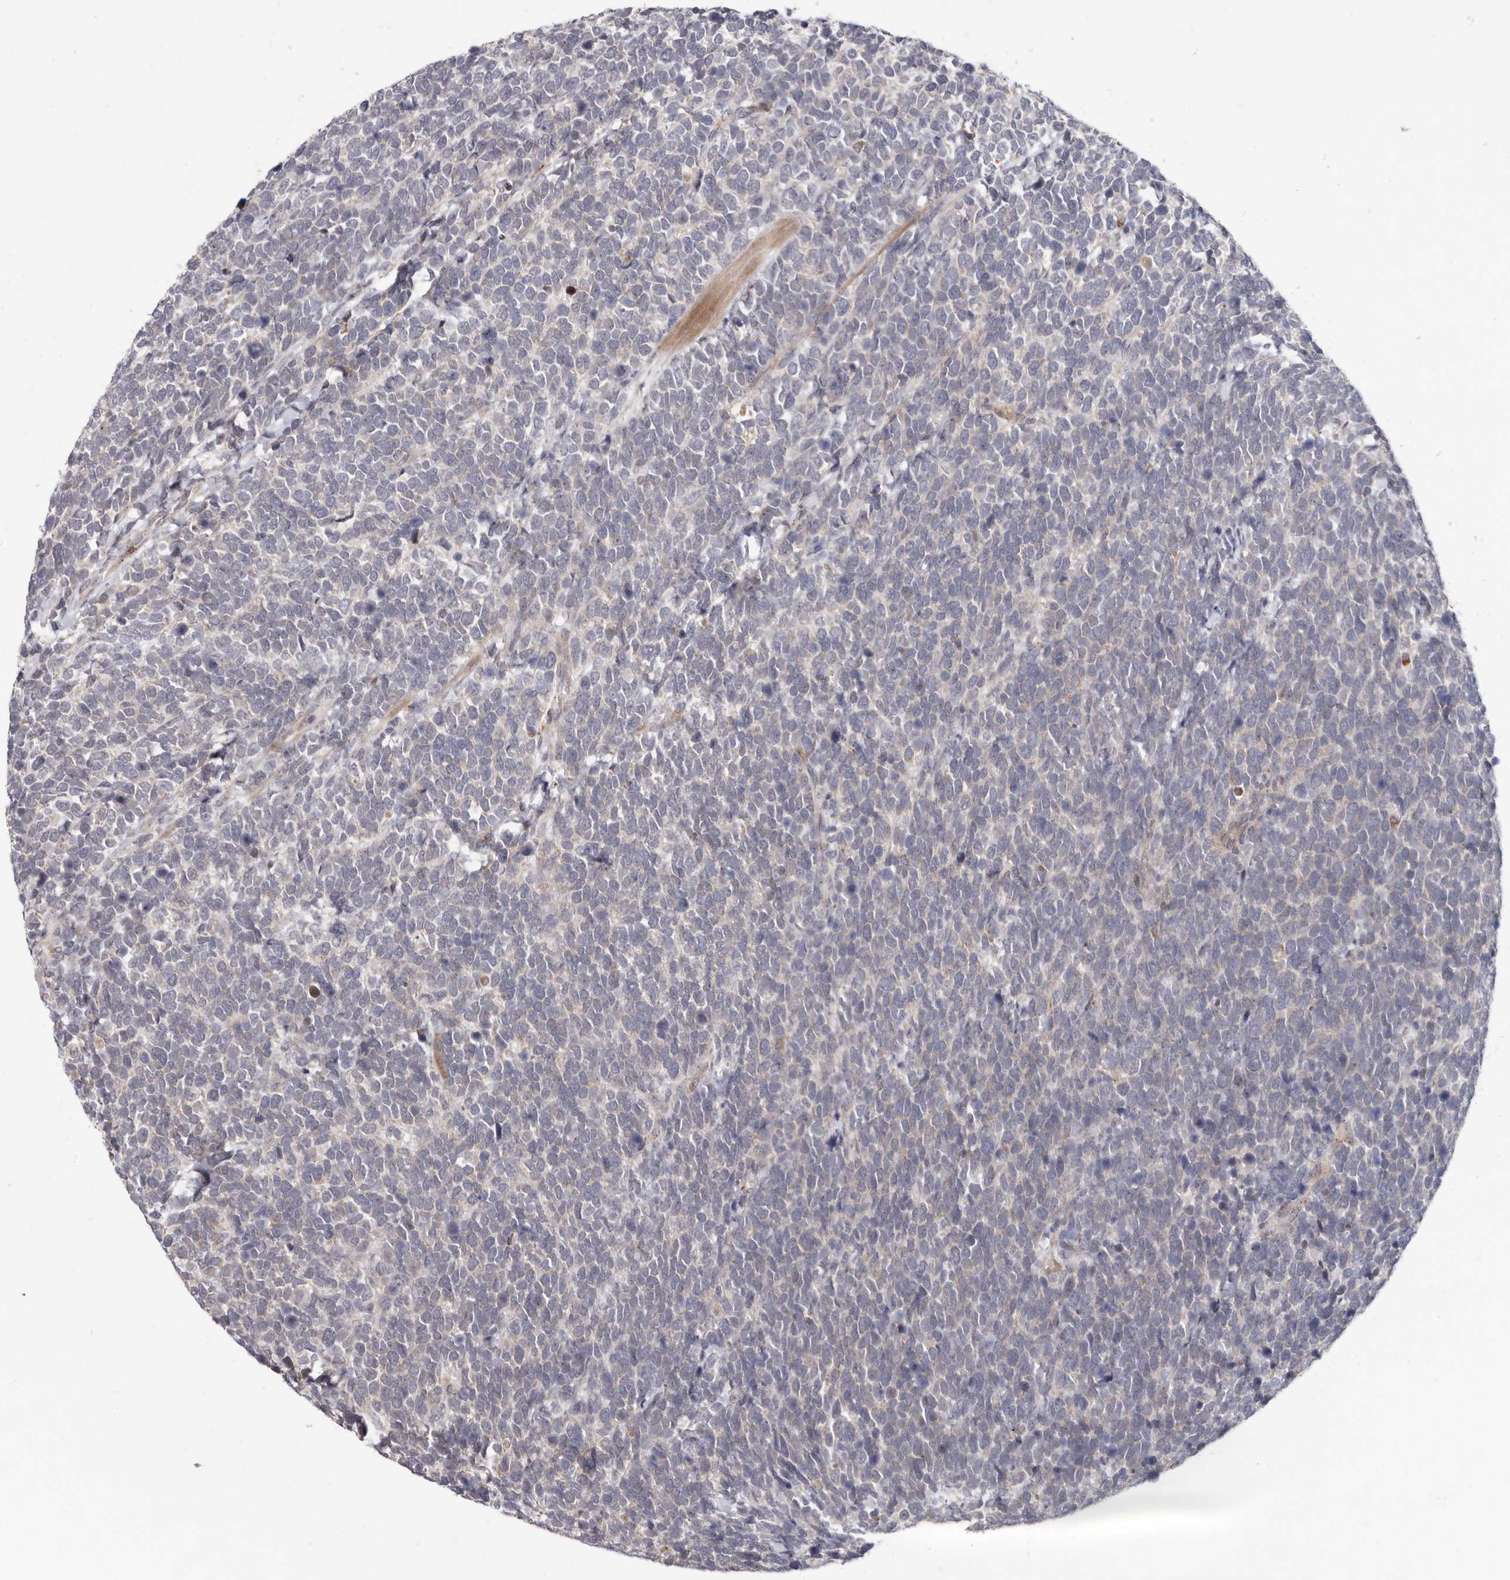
{"staining": {"intensity": "negative", "quantity": "none", "location": "none"}, "tissue": "urothelial cancer", "cell_type": "Tumor cells", "image_type": "cancer", "snomed": [{"axis": "morphology", "description": "Urothelial carcinoma, High grade"}, {"axis": "topography", "description": "Urinary bladder"}], "caption": "This is a photomicrograph of IHC staining of urothelial cancer, which shows no expression in tumor cells.", "gene": "TOR3A", "patient": {"sex": "female", "age": 82}}